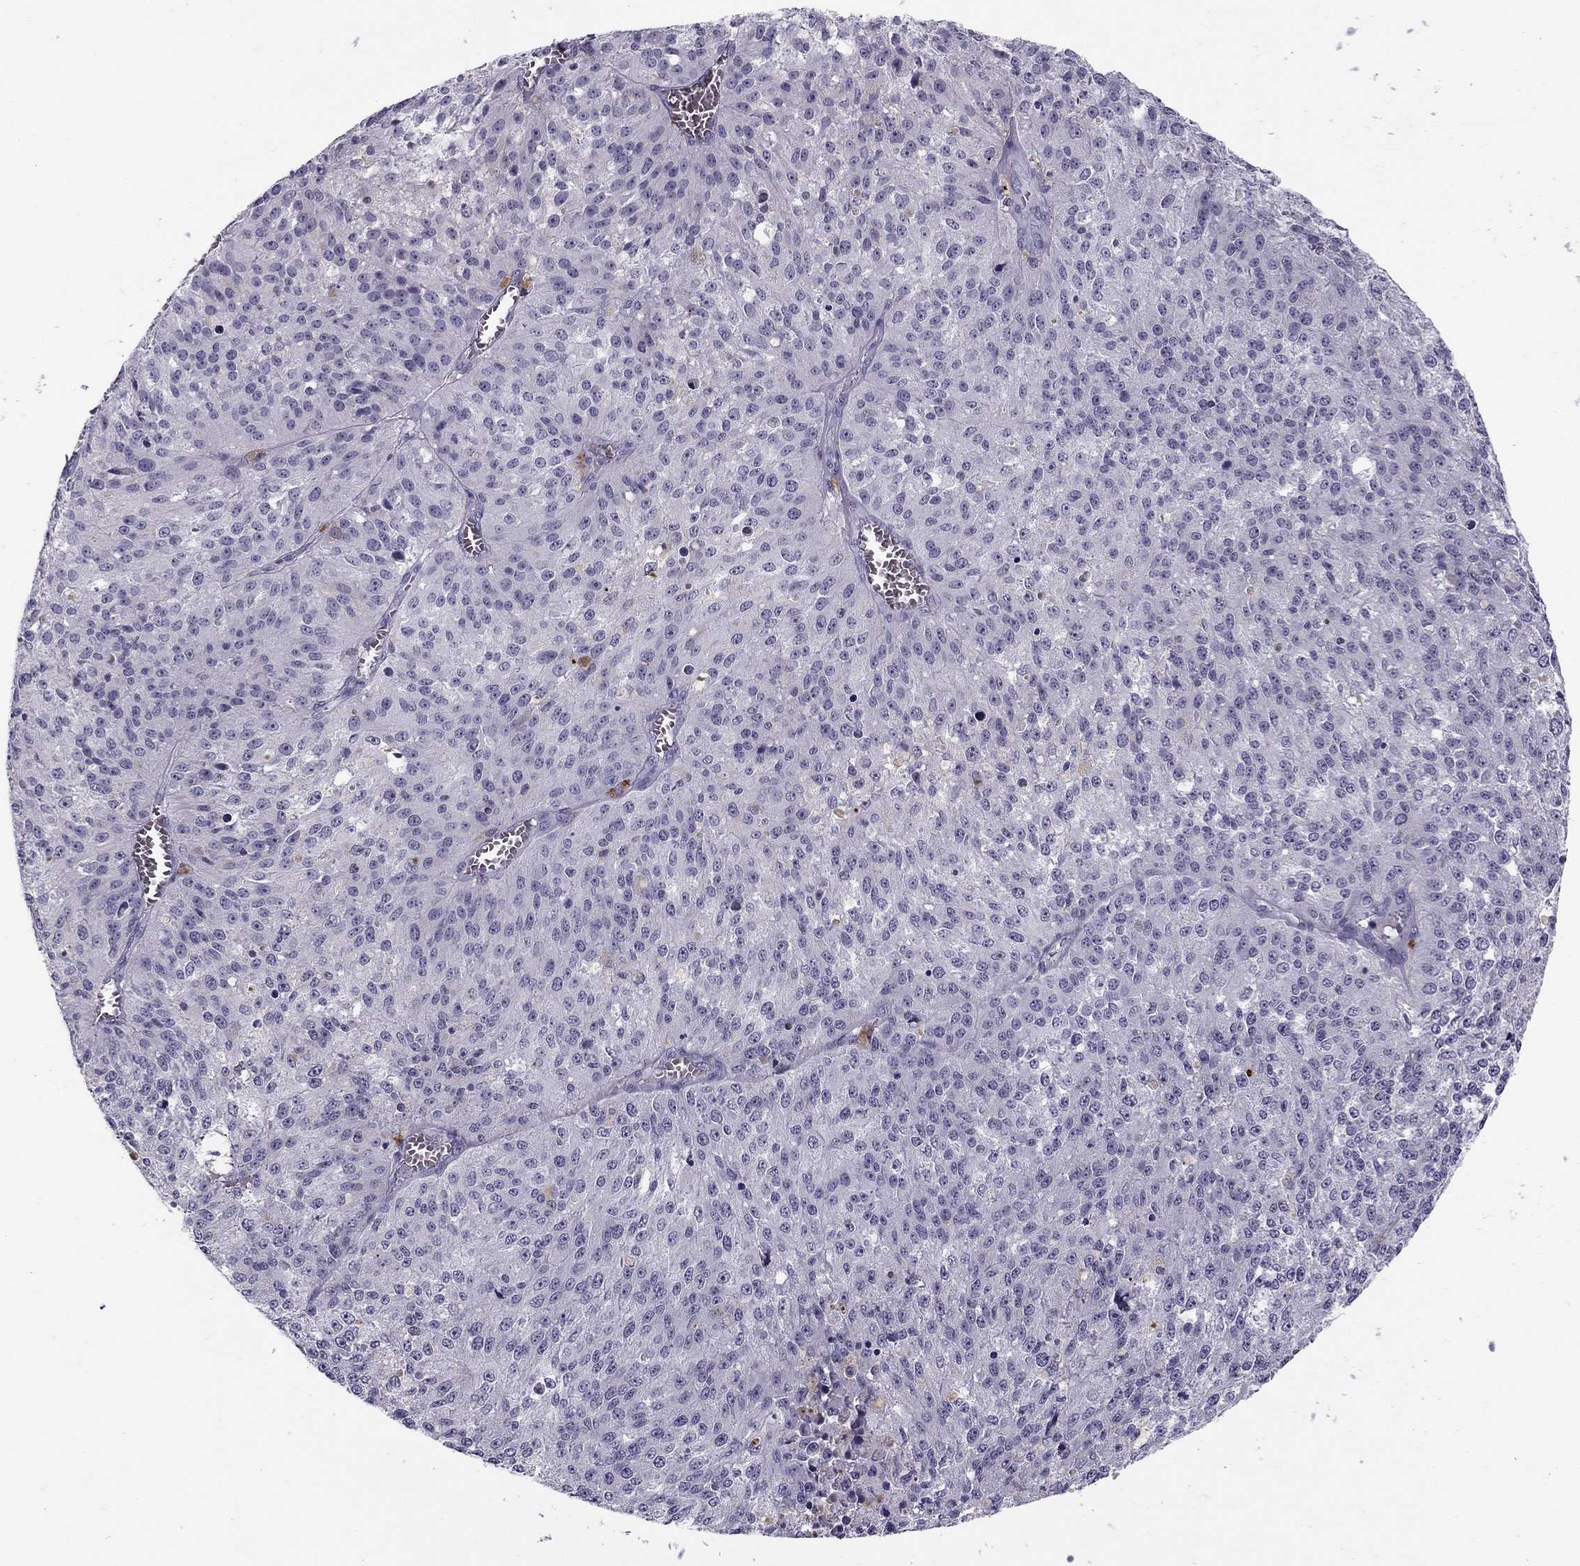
{"staining": {"intensity": "negative", "quantity": "none", "location": "none"}, "tissue": "melanoma", "cell_type": "Tumor cells", "image_type": "cancer", "snomed": [{"axis": "morphology", "description": "Malignant melanoma, Metastatic site"}, {"axis": "topography", "description": "Lymph node"}], "caption": "High magnification brightfield microscopy of melanoma stained with DAB (3,3'-diaminobenzidine) (brown) and counterstained with hematoxylin (blue): tumor cells show no significant expression.", "gene": "MC5R", "patient": {"sex": "female", "age": 64}}